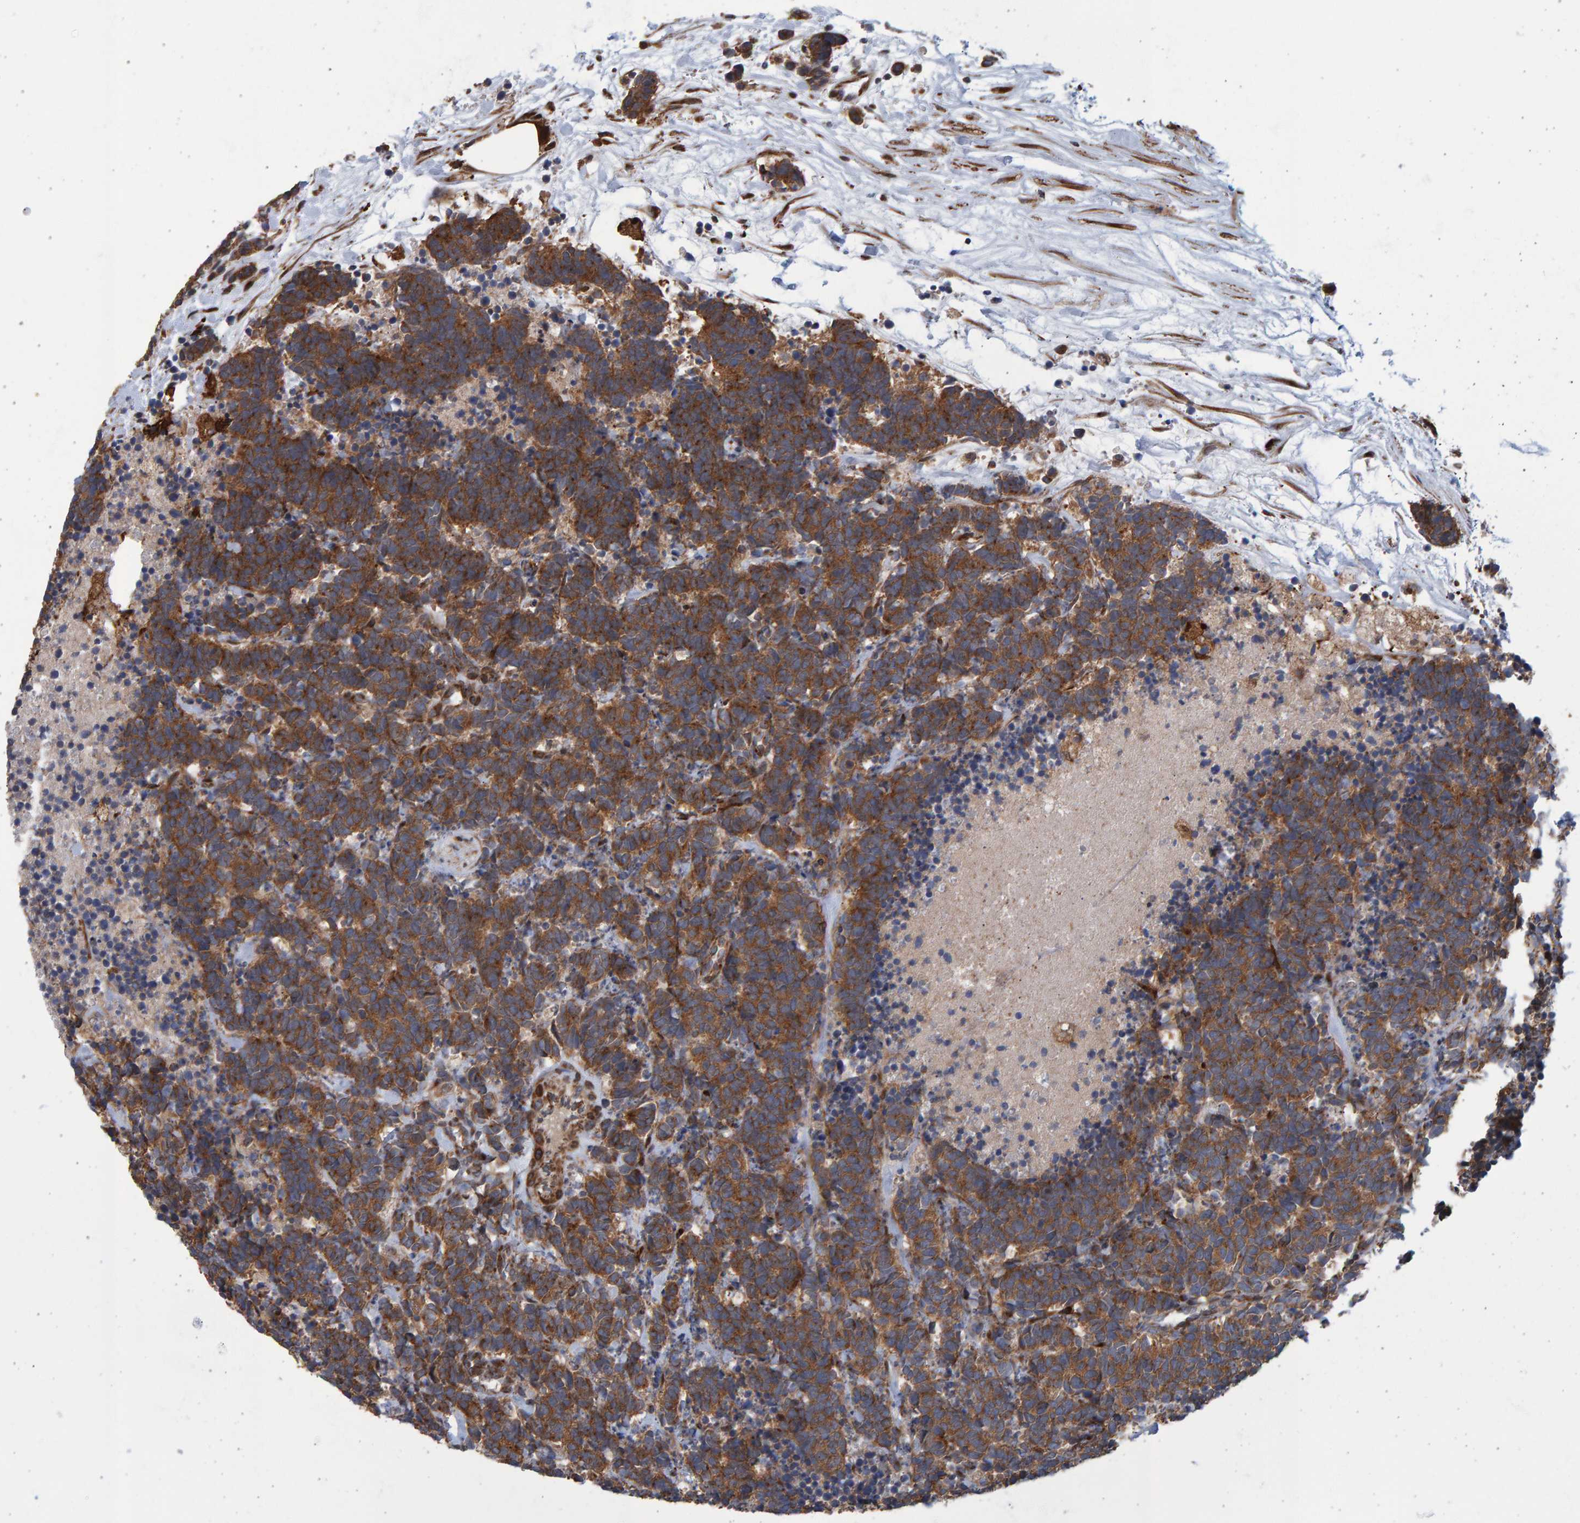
{"staining": {"intensity": "strong", "quantity": ">75%", "location": "cytoplasmic/membranous"}, "tissue": "carcinoid", "cell_type": "Tumor cells", "image_type": "cancer", "snomed": [{"axis": "morphology", "description": "Carcinoma, NOS"}, {"axis": "morphology", "description": "Carcinoid, malignant, NOS"}, {"axis": "topography", "description": "Urinary bladder"}], "caption": "High-power microscopy captured an IHC image of carcinoid (malignant), revealing strong cytoplasmic/membranous staining in approximately >75% of tumor cells.", "gene": "LRBA", "patient": {"sex": "male", "age": 57}}